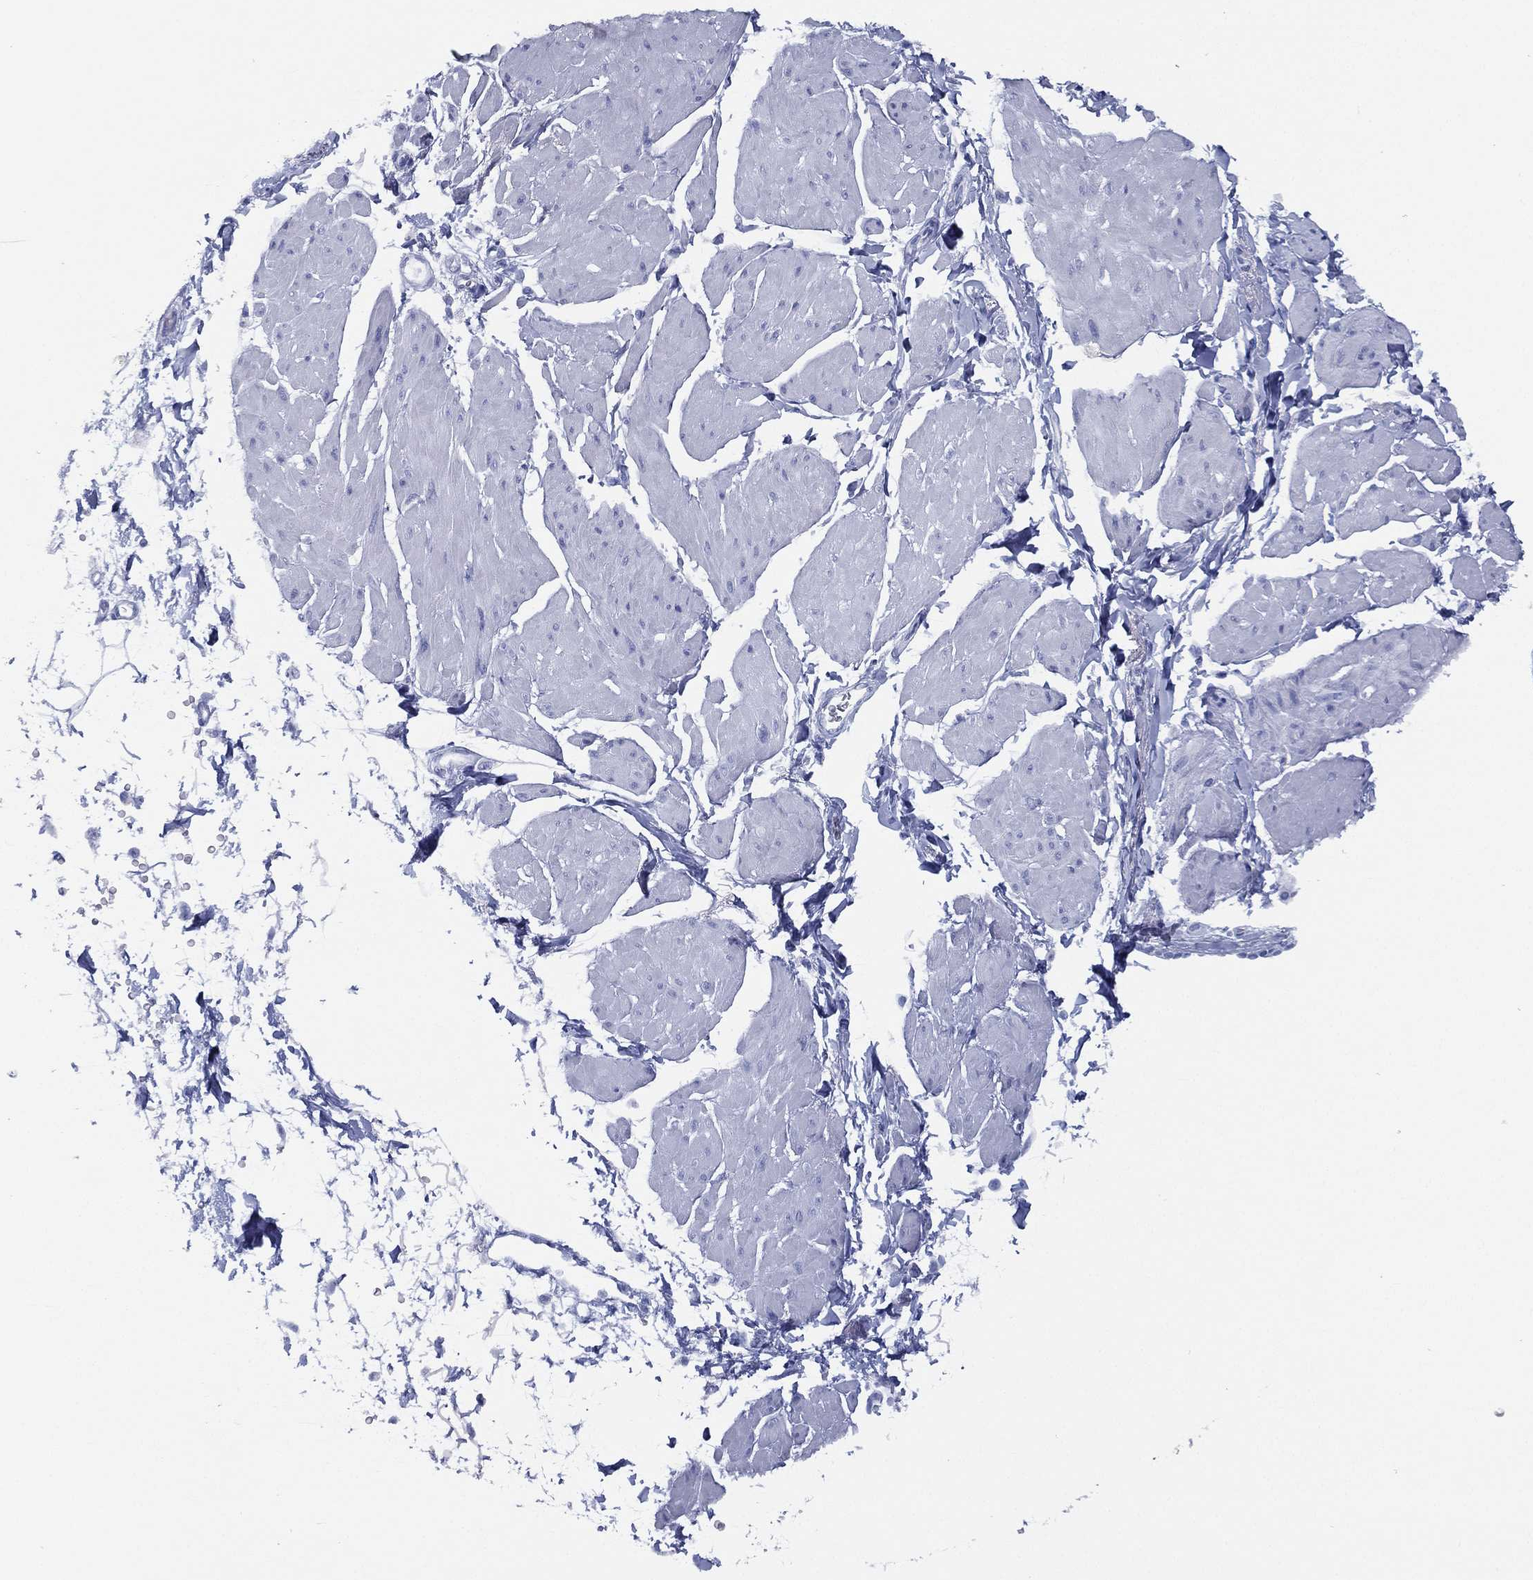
{"staining": {"intensity": "negative", "quantity": "none", "location": "none"}, "tissue": "smooth muscle", "cell_type": "Smooth muscle cells", "image_type": "normal", "snomed": [{"axis": "morphology", "description": "Normal tissue, NOS"}, {"axis": "topography", "description": "Adipose tissue"}, {"axis": "topography", "description": "Smooth muscle"}, {"axis": "topography", "description": "Peripheral nerve tissue"}], "caption": "The histopathology image reveals no staining of smooth muscle cells in normal smooth muscle.", "gene": "TMEM252", "patient": {"sex": "male", "age": 83}}